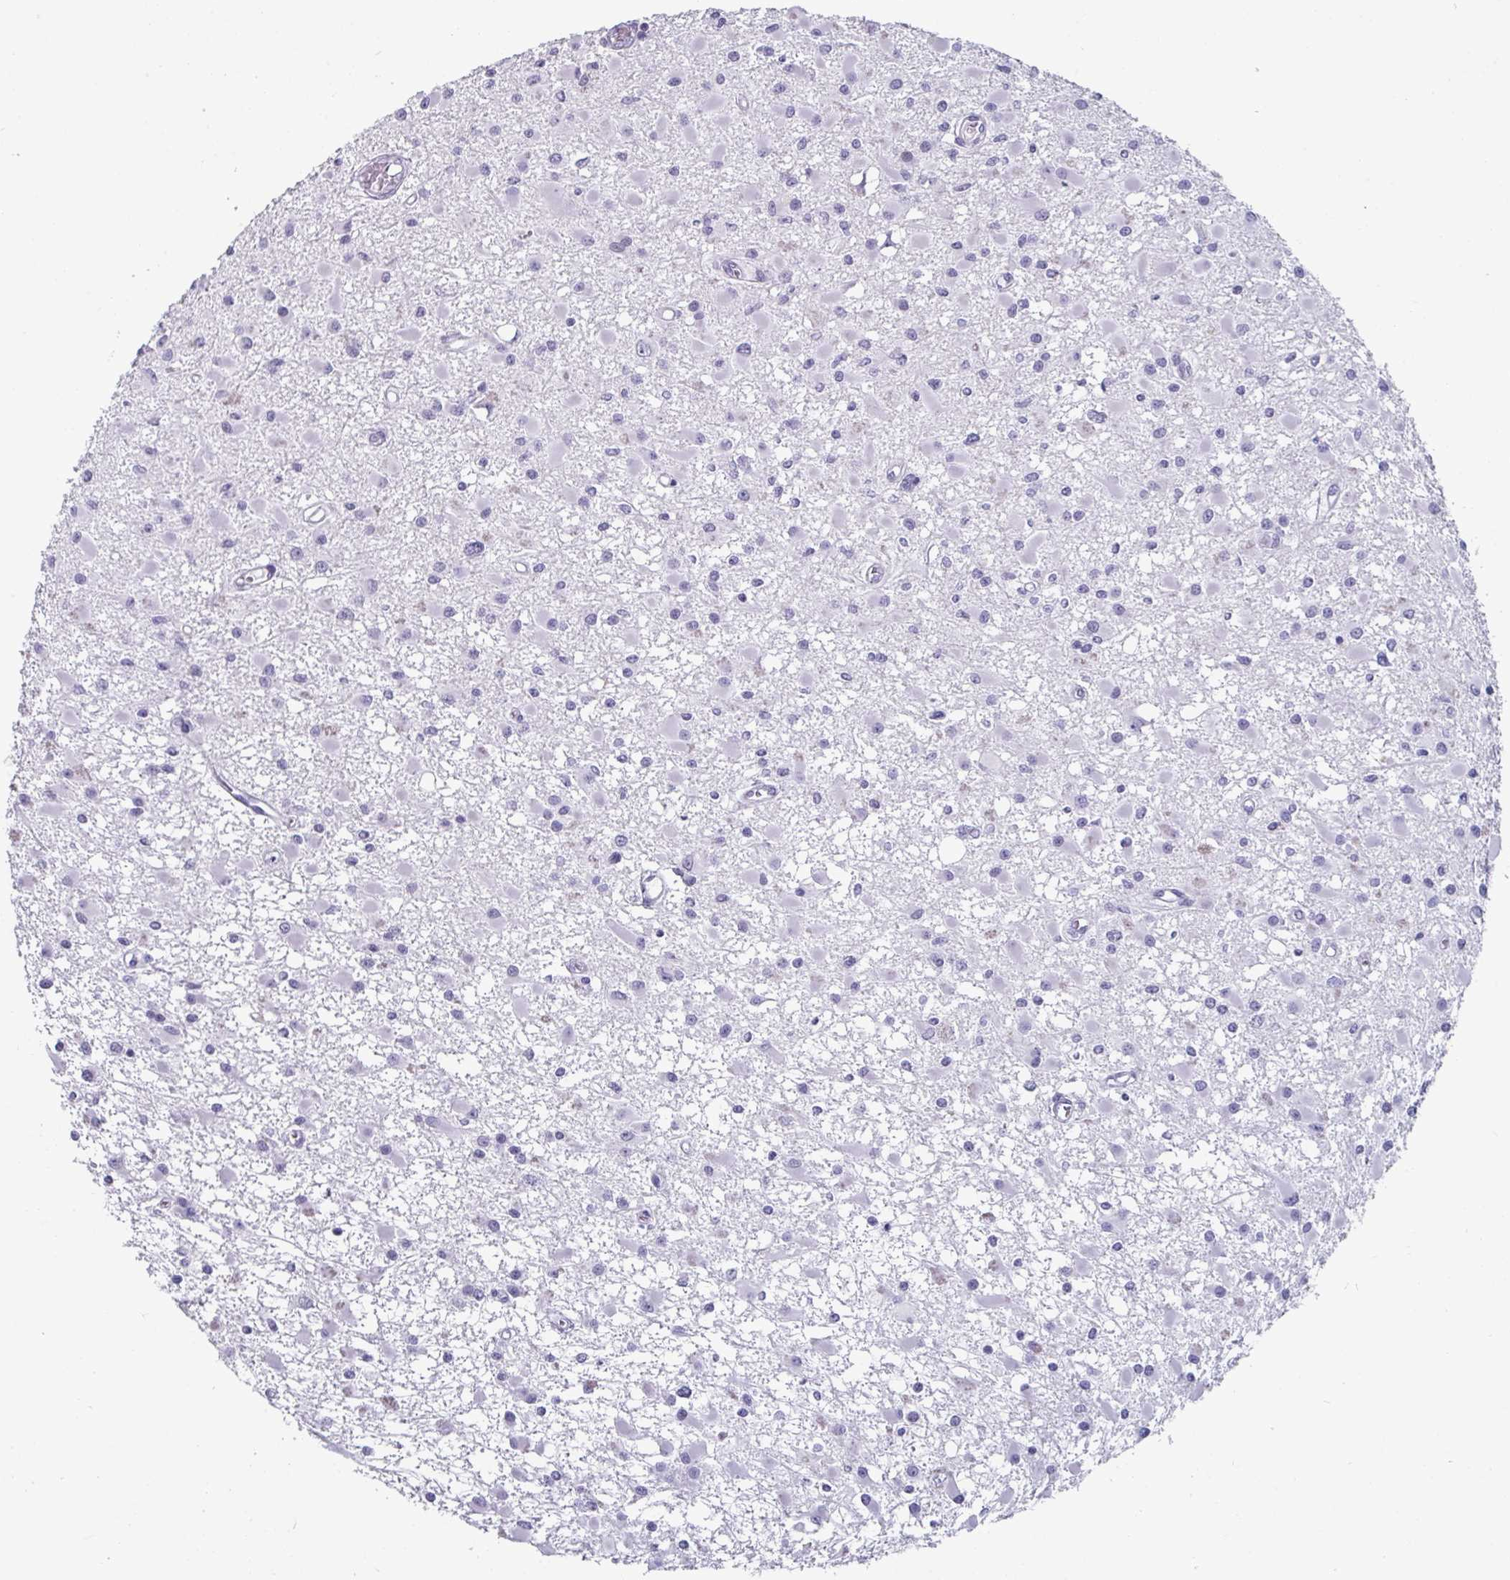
{"staining": {"intensity": "negative", "quantity": "none", "location": "none"}, "tissue": "glioma", "cell_type": "Tumor cells", "image_type": "cancer", "snomed": [{"axis": "morphology", "description": "Glioma, malignant, High grade"}, {"axis": "topography", "description": "Brain"}], "caption": "Tumor cells are negative for protein expression in human glioma. (IHC, brightfield microscopy, high magnification).", "gene": "VSIG10L", "patient": {"sex": "male", "age": 54}}